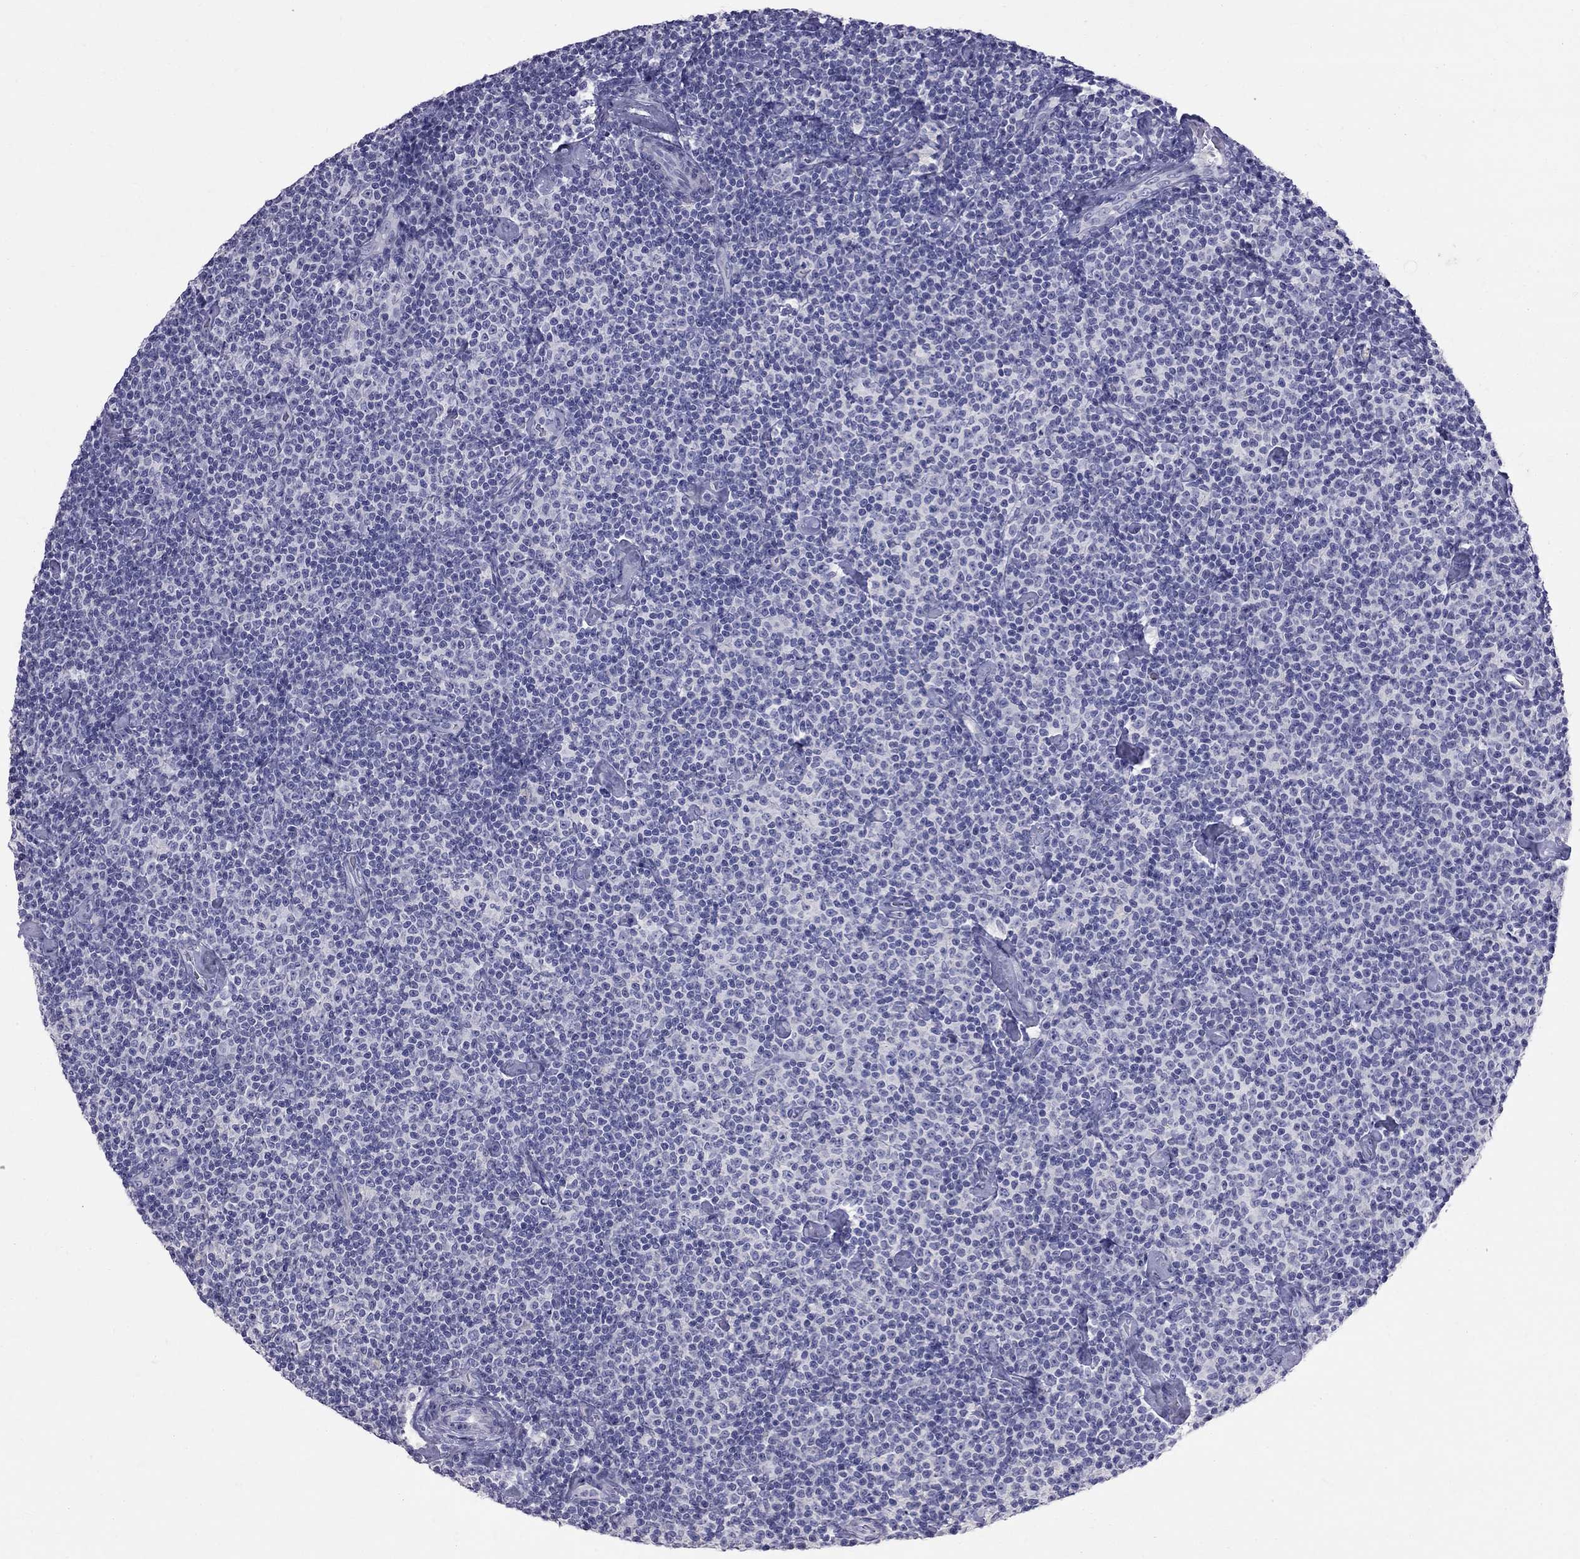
{"staining": {"intensity": "negative", "quantity": "none", "location": "none"}, "tissue": "lymphoma", "cell_type": "Tumor cells", "image_type": "cancer", "snomed": [{"axis": "morphology", "description": "Malignant lymphoma, non-Hodgkin's type, Low grade"}, {"axis": "topography", "description": "Lymph node"}], "caption": "Lymphoma stained for a protein using IHC shows no staining tumor cells.", "gene": "CFAP91", "patient": {"sex": "male", "age": 81}}